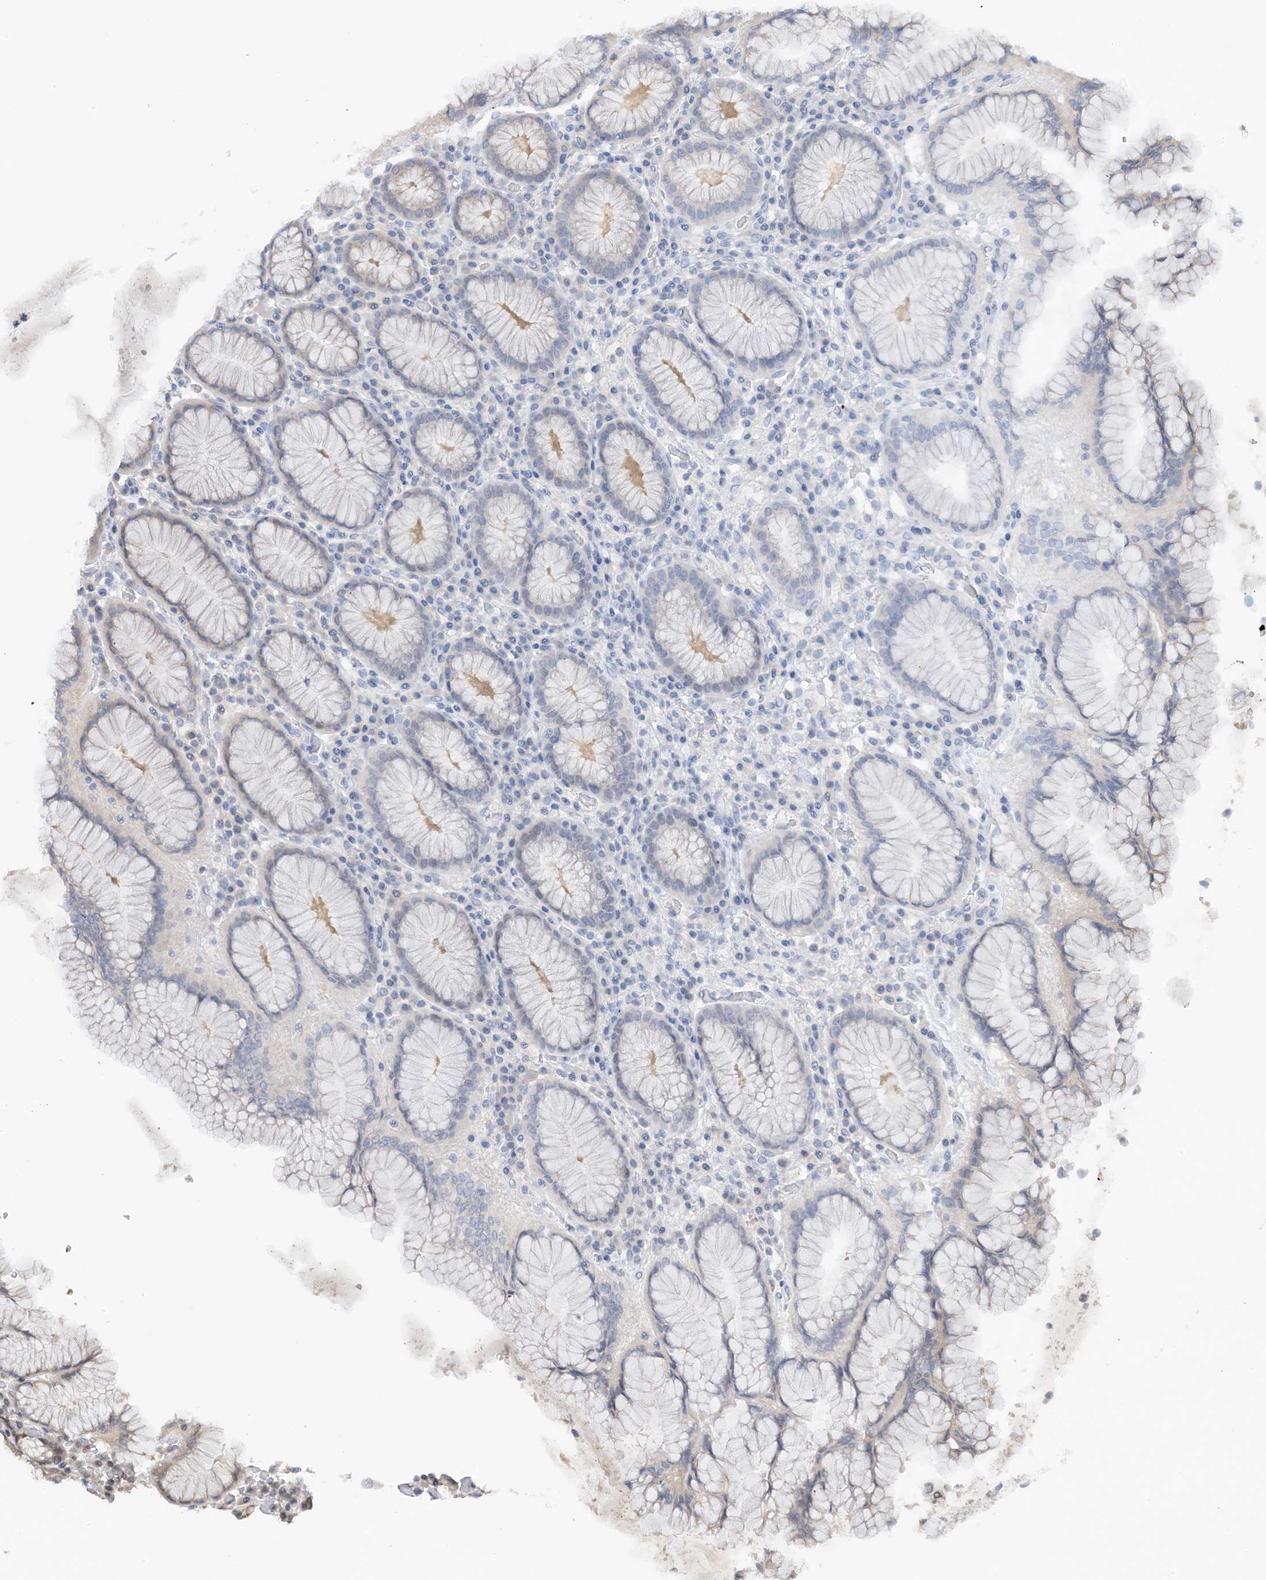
{"staining": {"intensity": "negative", "quantity": "none", "location": "none"}, "tissue": "stomach", "cell_type": "Glandular cells", "image_type": "normal", "snomed": [{"axis": "morphology", "description": "Normal tissue, NOS"}, {"axis": "topography", "description": "Stomach"}, {"axis": "topography", "description": "Stomach, lower"}], "caption": "Glandular cells show no significant protein positivity in benign stomach.", "gene": "ACYP2", "patient": {"sex": "female", "age": 56}}